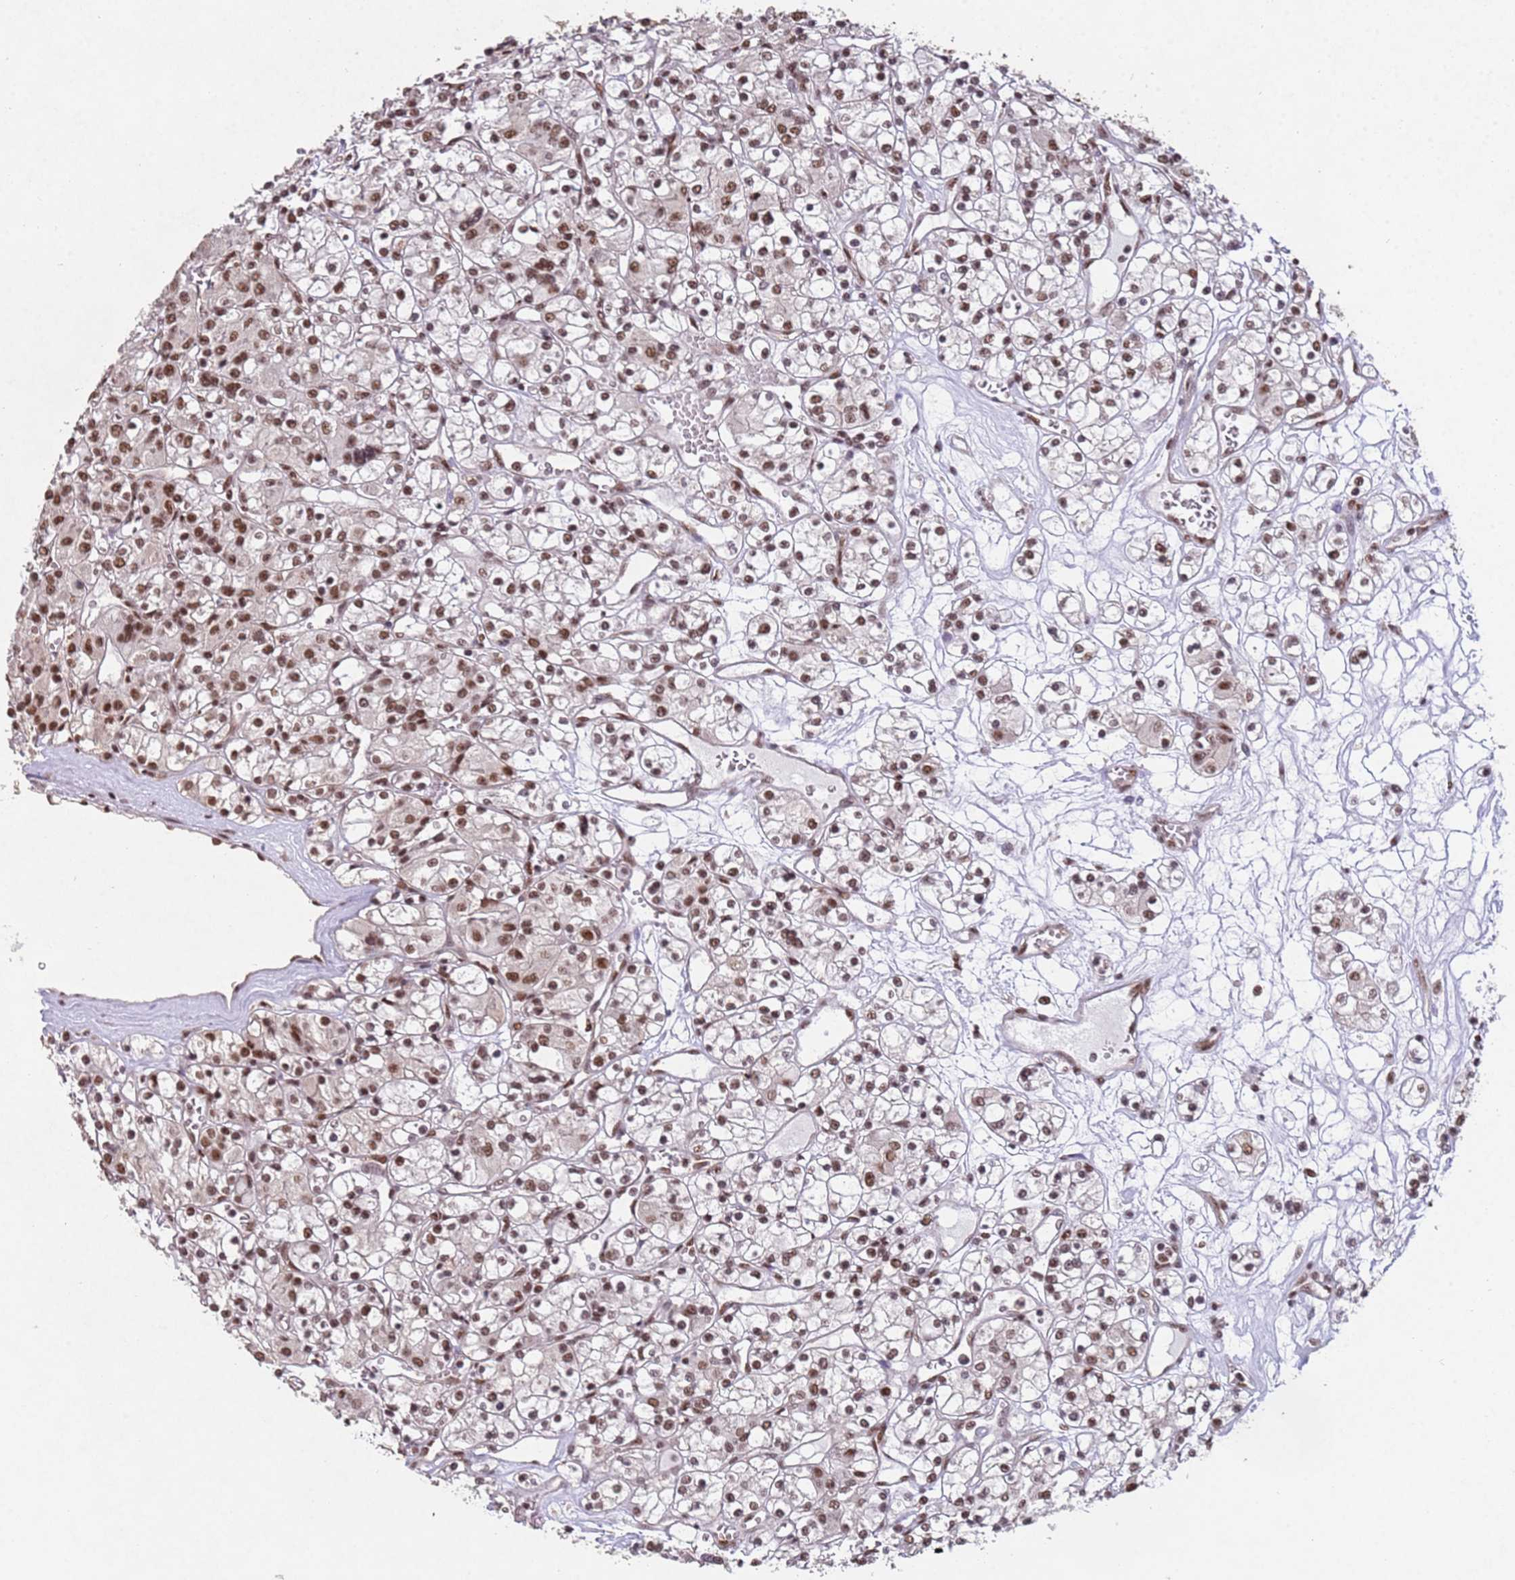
{"staining": {"intensity": "moderate", "quantity": ">75%", "location": "nuclear"}, "tissue": "renal cancer", "cell_type": "Tumor cells", "image_type": "cancer", "snomed": [{"axis": "morphology", "description": "Adenocarcinoma, NOS"}, {"axis": "topography", "description": "Kidney"}], "caption": "Immunohistochemistry (IHC) image of neoplastic tissue: renal cancer (adenocarcinoma) stained using immunohistochemistry (IHC) reveals medium levels of moderate protein expression localized specifically in the nuclear of tumor cells, appearing as a nuclear brown color.", "gene": "ESF1", "patient": {"sex": "female", "age": 59}}